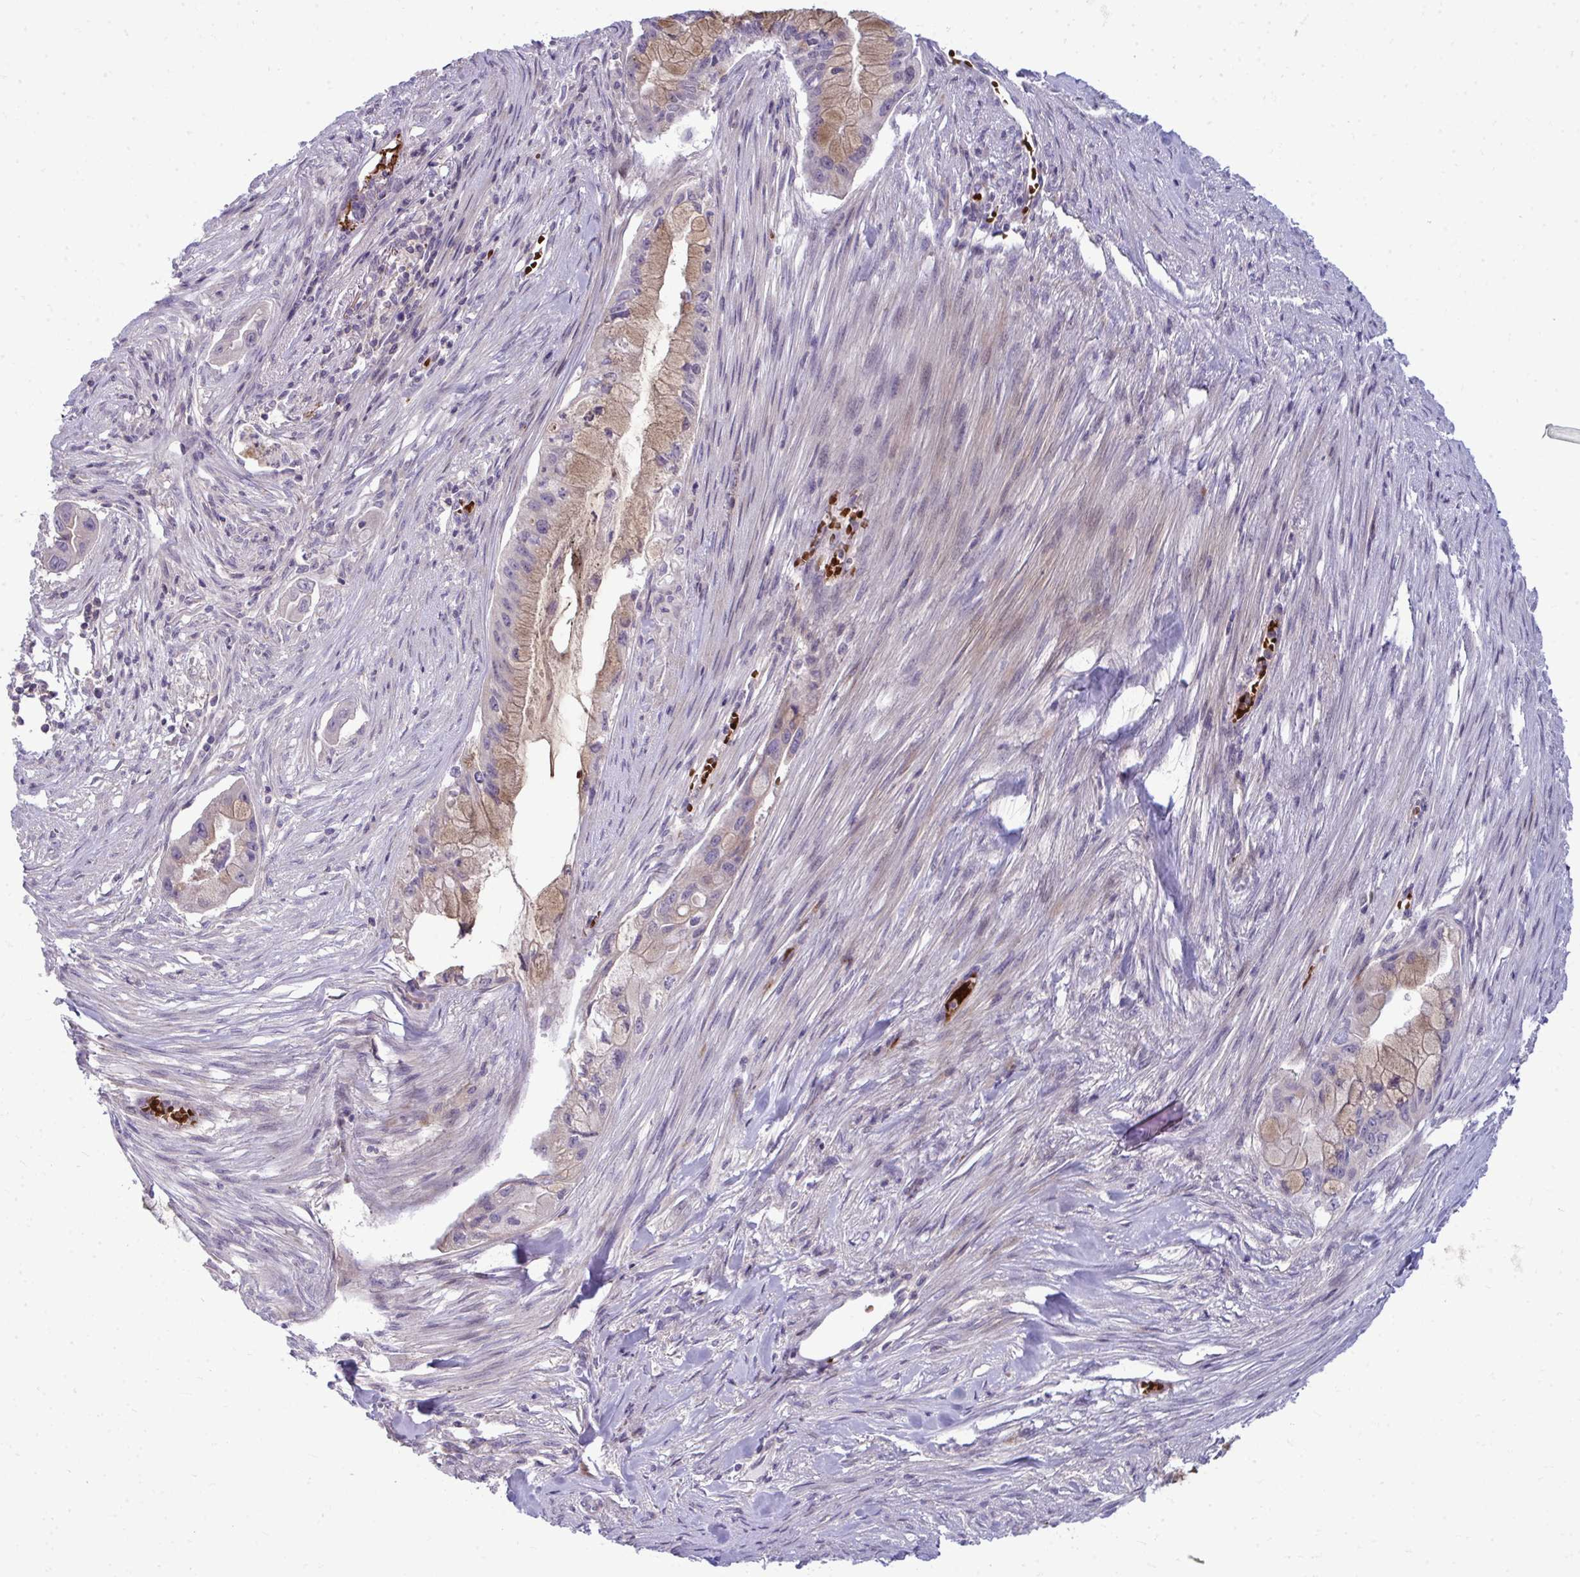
{"staining": {"intensity": "moderate", "quantity": "25%-75%", "location": "cytoplasmic/membranous"}, "tissue": "pancreatic cancer", "cell_type": "Tumor cells", "image_type": "cancer", "snomed": [{"axis": "morphology", "description": "Adenocarcinoma, NOS"}, {"axis": "topography", "description": "Pancreas"}], "caption": "Immunohistochemical staining of human pancreatic cancer (adenocarcinoma) displays medium levels of moderate cytoplasmic/membranous protein staining in about 25%-75% of tumor cells.", "gene": "SLC14A1", "patient": {"sex": "male", "age": 48}}